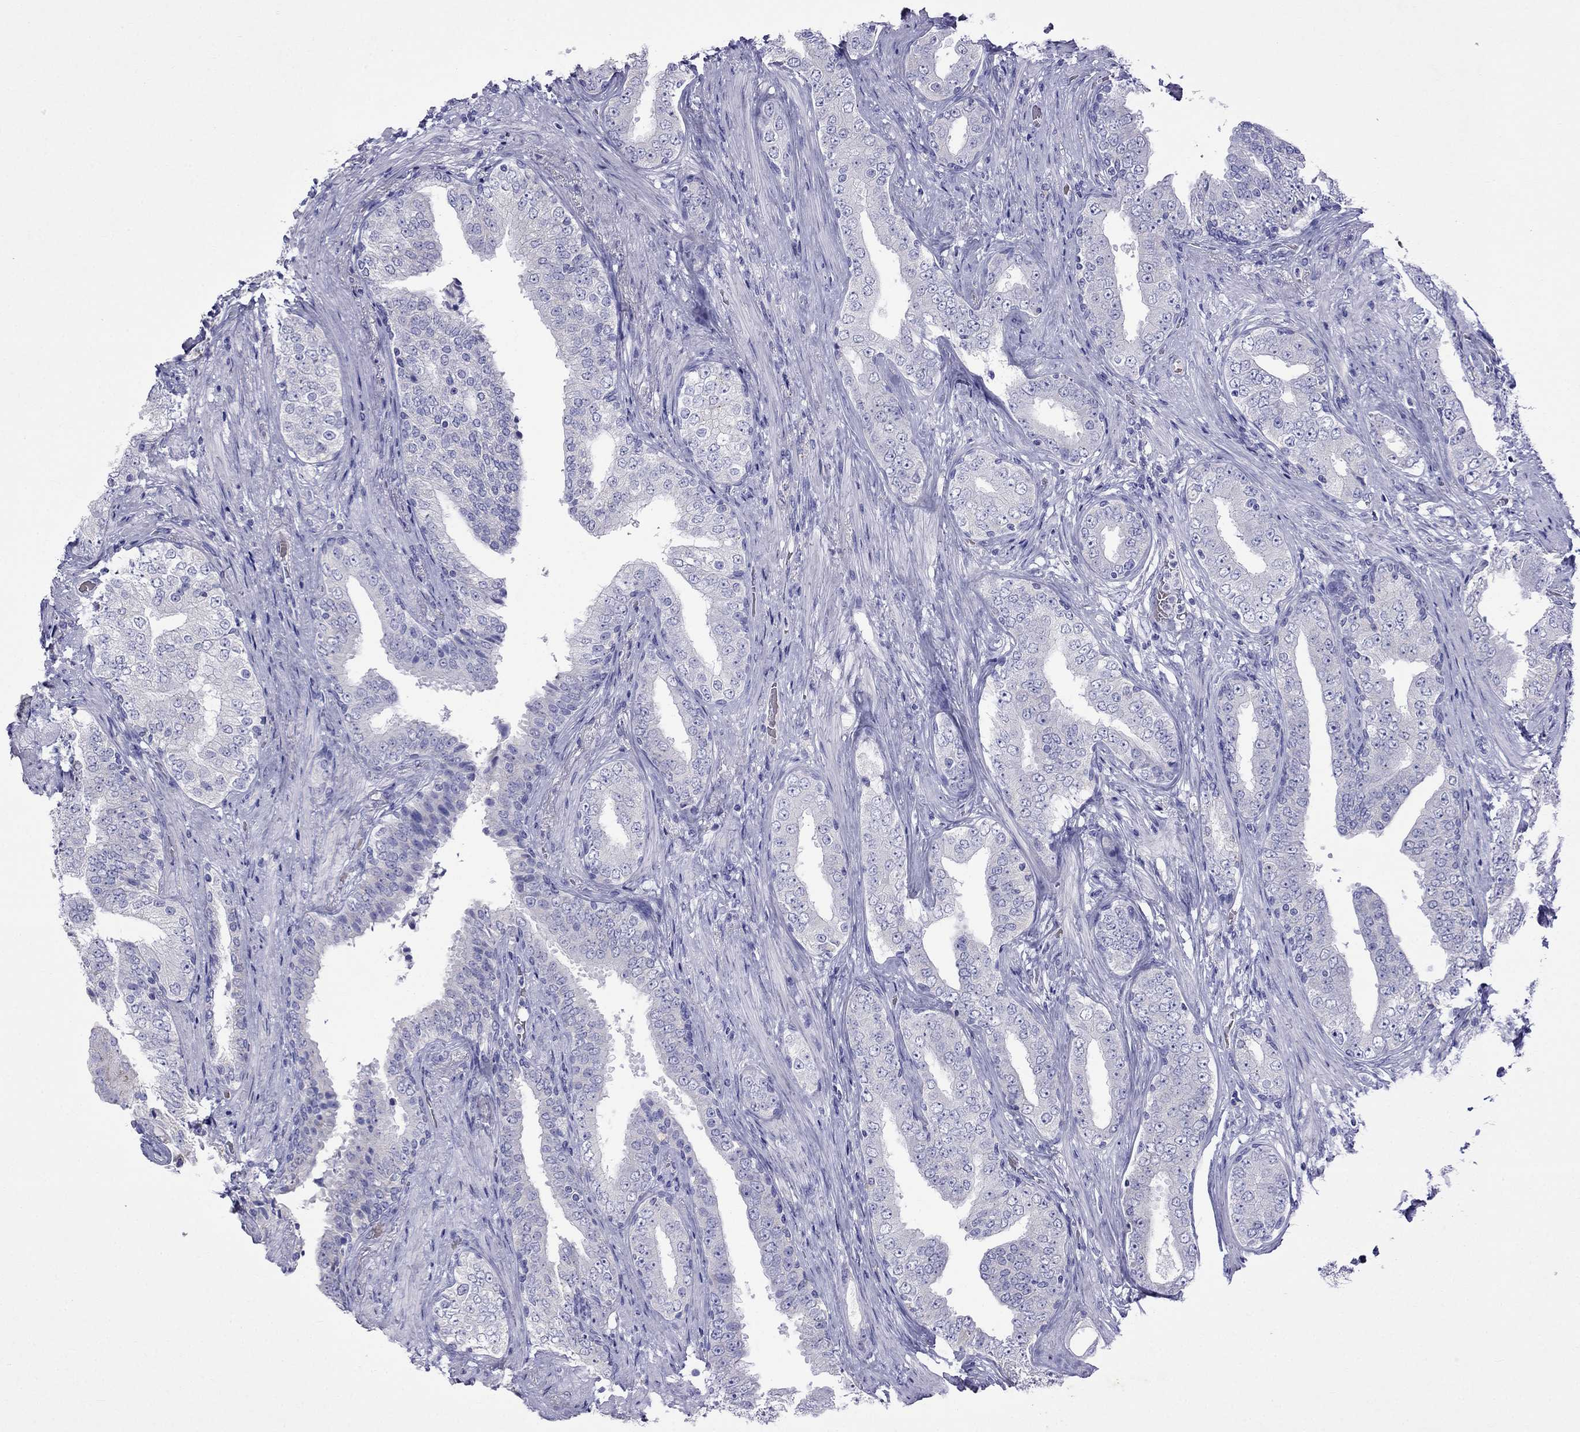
{"staining": {"intensity": "negative", "quantity": "none", "location": "none"}, "tissue": "prostate cancer", "cell_type": "Tumor cells", "image_type": "cancer", "snomed": [{"axis": "morphology", "description": "Adenocarcinoma, Low grade"}, {"axis": "topography", "description": "Prostate and seminal vesicle, NOS"}], "caption": "A high-resolution photomicrograph shows IHC staining of low-grade adenocarcinoma (prostate), which demonstrates no significant positivity in tumor cells.", "gene": "TDRD1", "patient": {"sex": "male", "age": 61}}